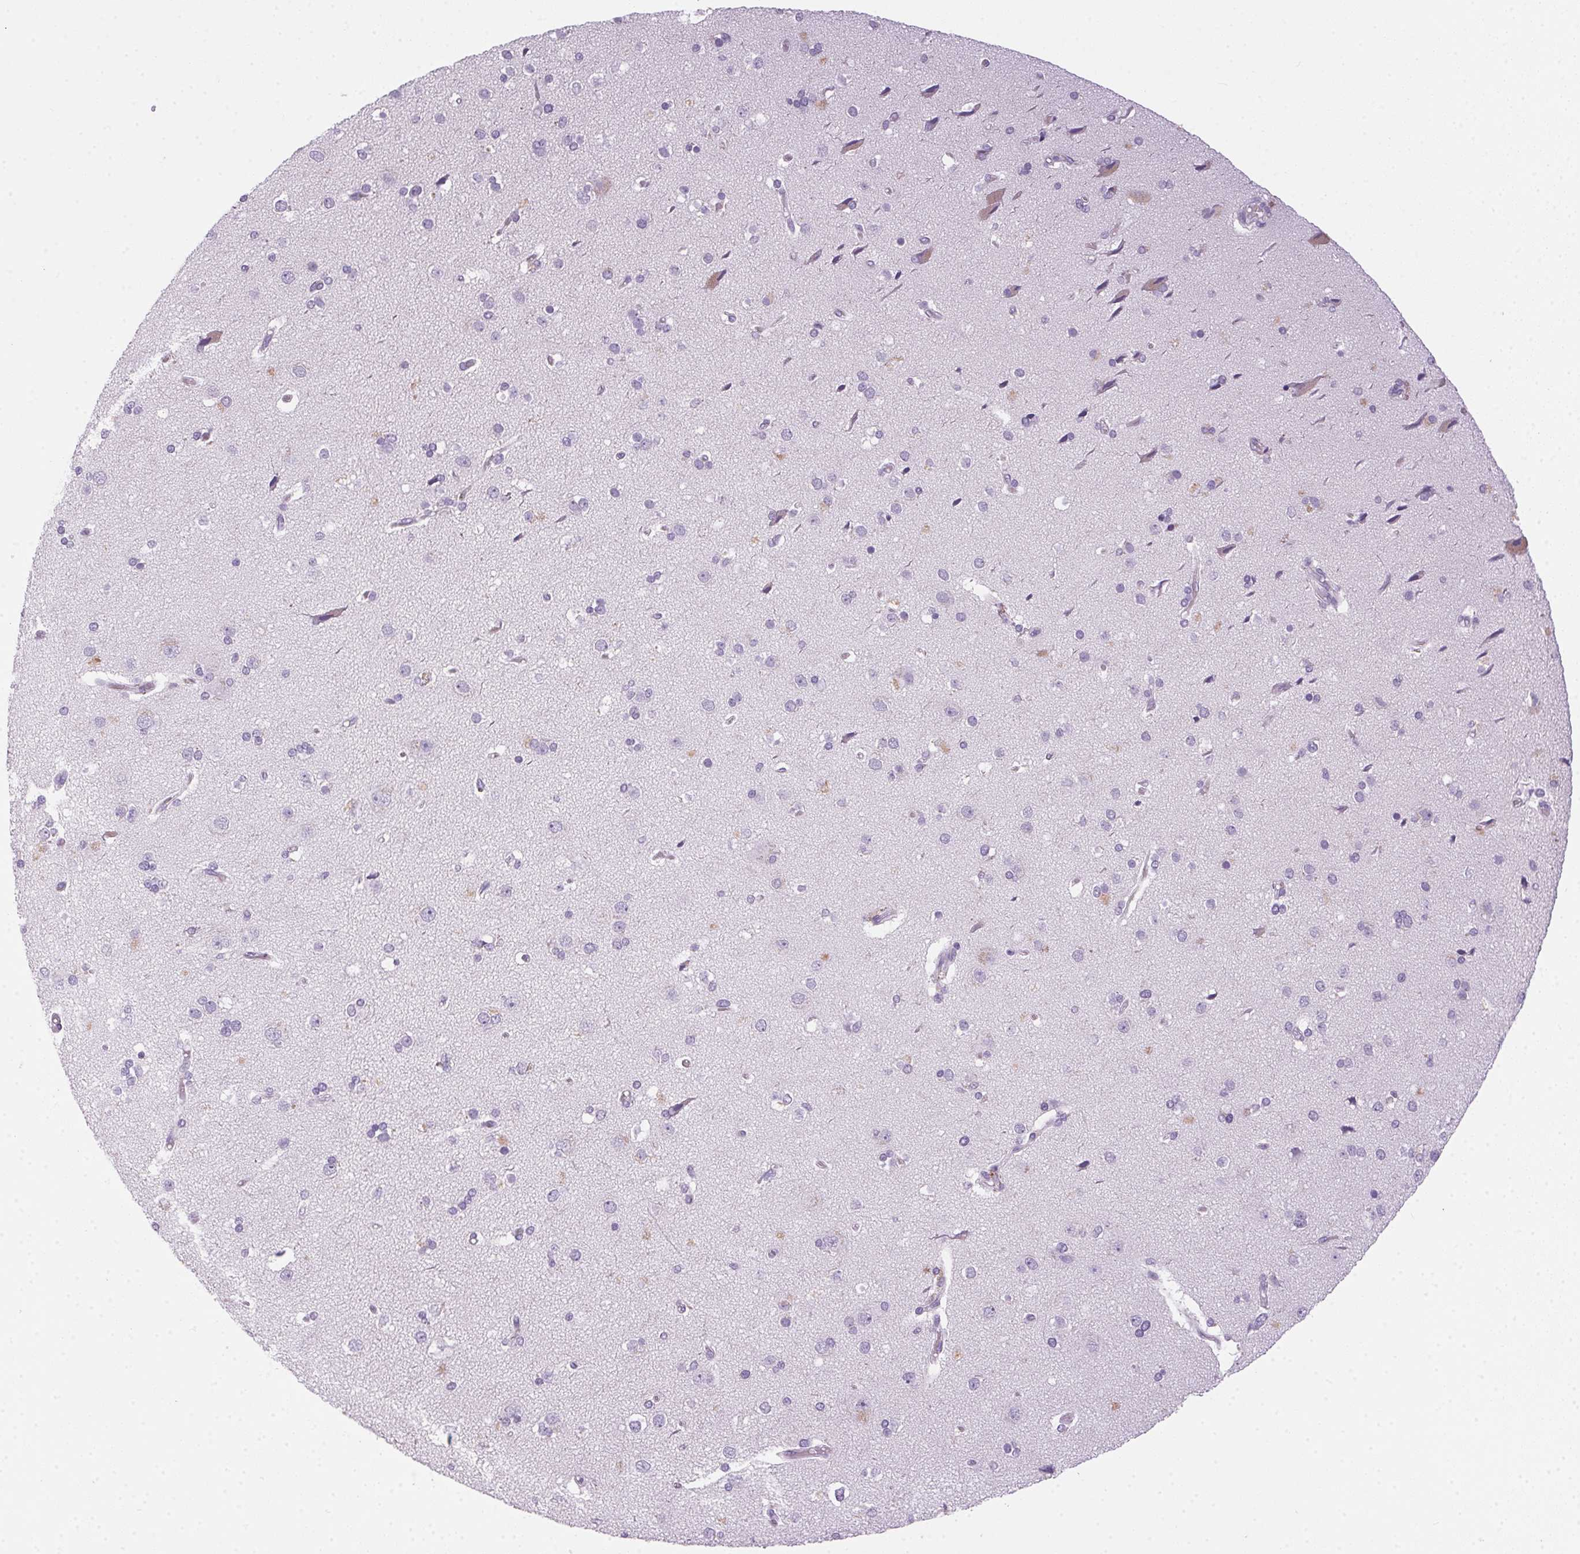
{"staining": {"intensity": "negative", "quantity": "none", "location": "none"}, "tissue": "cerebral cortex", "cell_type": "Endothelial cells", "image_type": "normal", "snomed": [{"axis": "morphology", "description": "Normal tissue, NOS"}, {"axis": "morphology", "description": "Glioma, malignant, High grade"}, {"axis": "topography", "description": "Cerebral cortex"}], "caption": "IHC histopathology image of unremarkable cerebral cortex: human cerebral cortex stained with DAB demonstrates no significant protein expression in endothelial cells.", "gene": "POPDC2", "patient": {"sex": "male", "age": 71}}